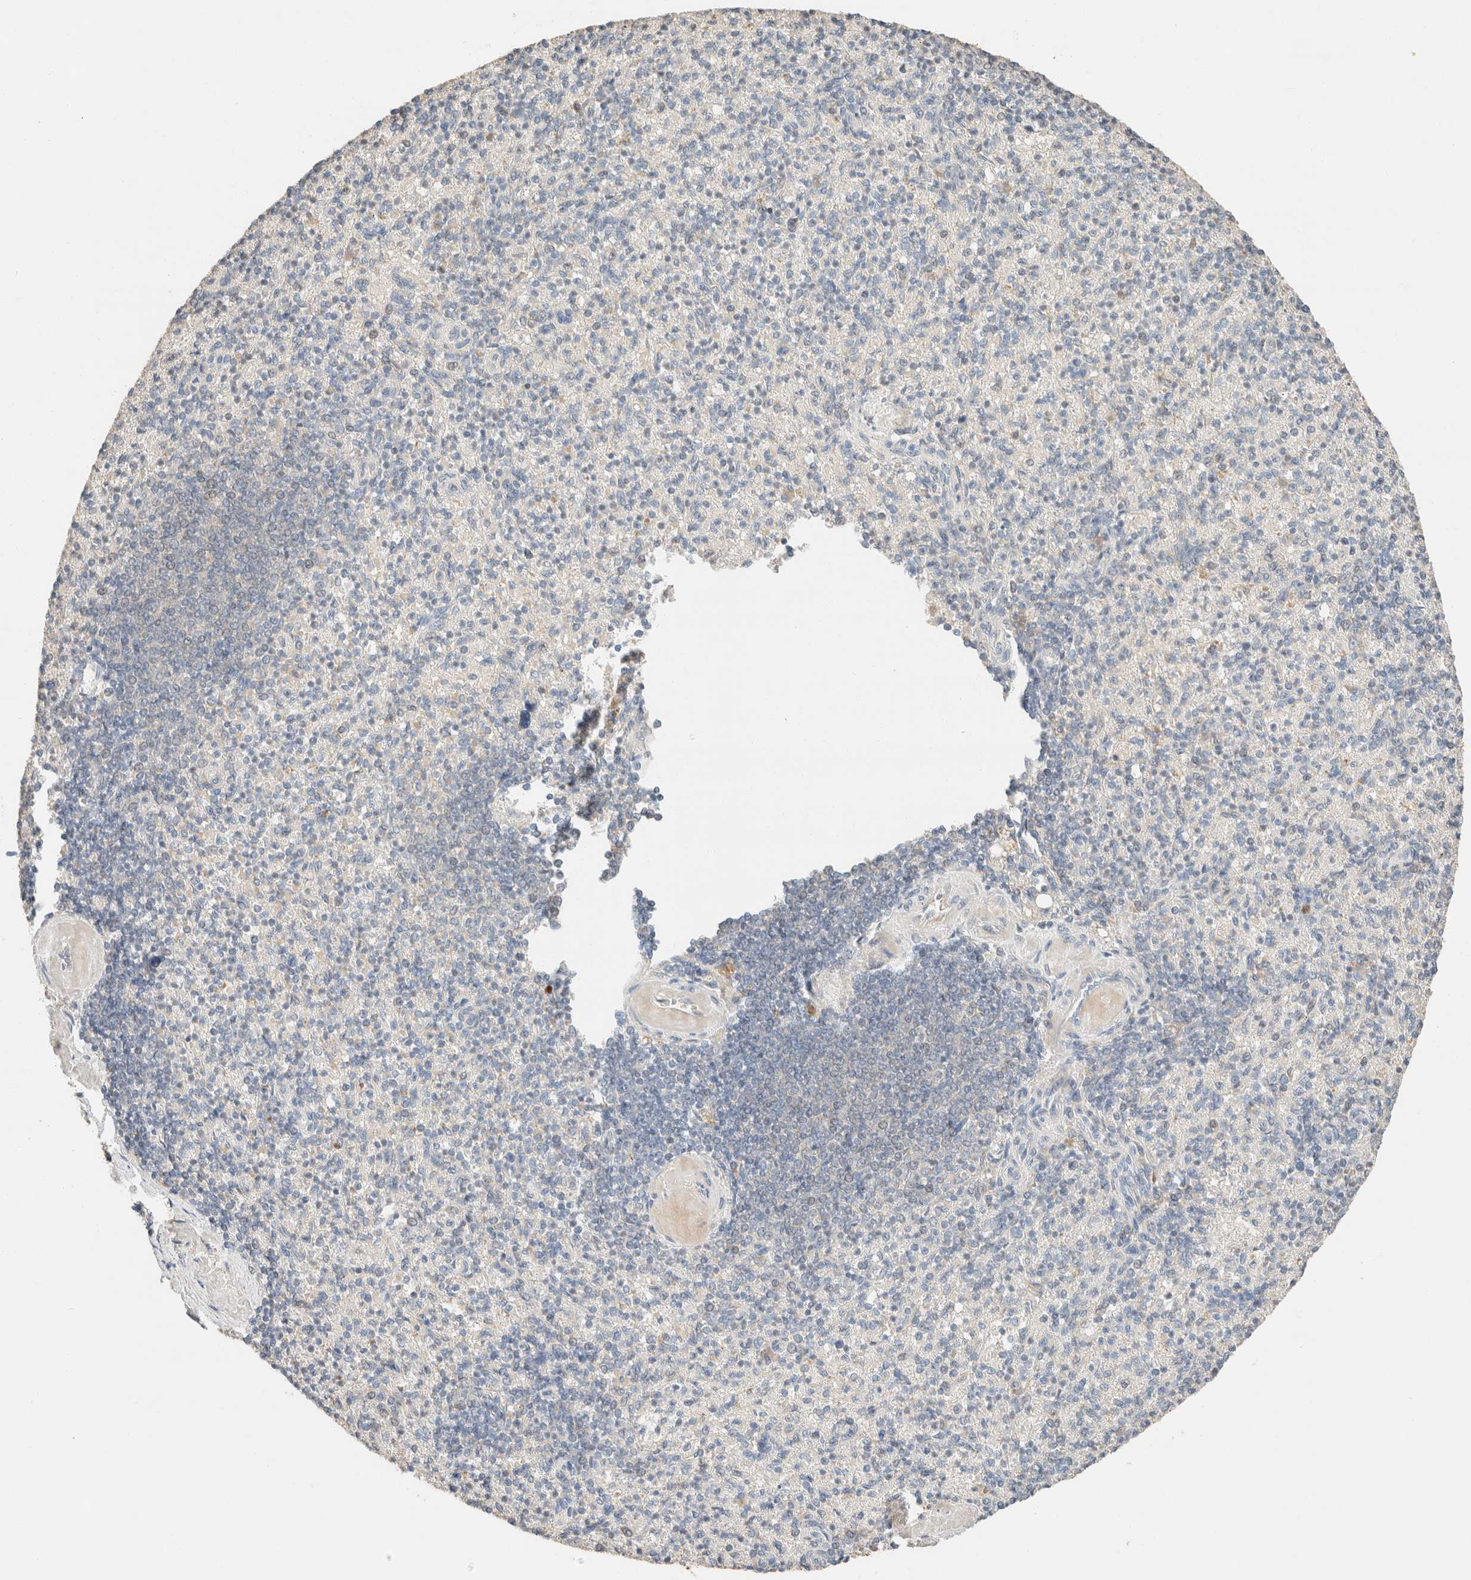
{"staining": {"intensity": "negative", "quantity": "none", "location": "none"}, "tissue": "spleen", "cell_type": "Cells in red pulp", "image_type": "normal", "snomed": [{"axis": "morphology", "description": "Normal tissue, NOS"}, {"axis": "topography", "description": "Spleen"}], "caption": "Image shows no protein expression in cells in red pulp of unremarkable spleen. (Brightfield microscopy of DAB immunohistochemistry (IHC) at high magnification).", "gene": "TUBD1", "patient": {"sex": "female", "age": 74}}